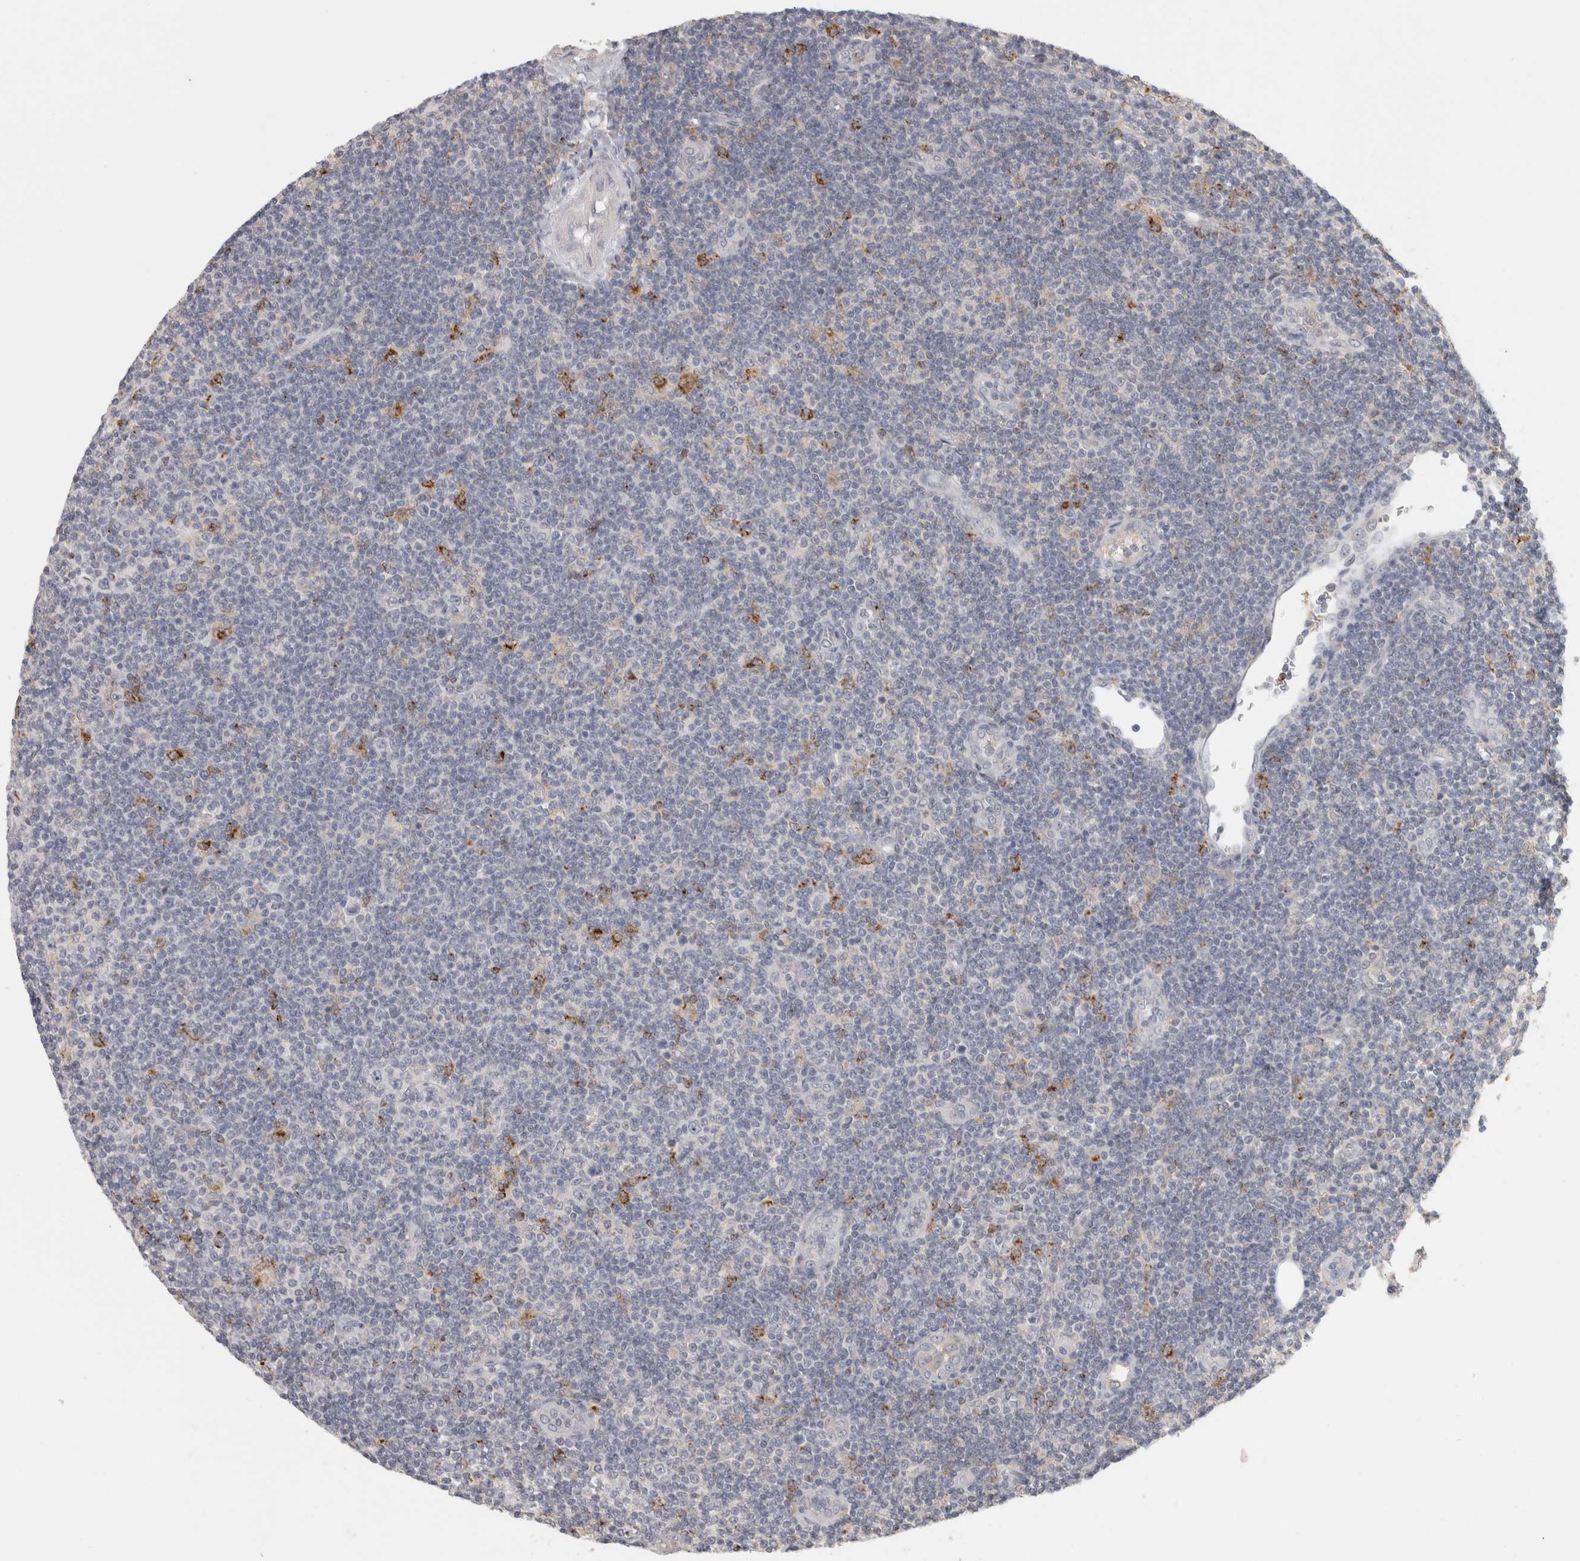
{"staining": {"intensity": "negative", "quantity": "none", "location": "none"}, "tissue": "lymphoma", "cell_type": "Tumor cells", "image_type": "cancer", "snomed": [{"axis": "morphology", "description": "Malignant lymphoma, non-Hodgkin's type, Low grade"}, {"axis": "topography", "description": "Lymph node"}], "caption": "A histopathology image of human lymphoma is negative for staining in tumor cells.", "gene": "HAVCR2", "patient": {"sex": "male", "age": 83}}